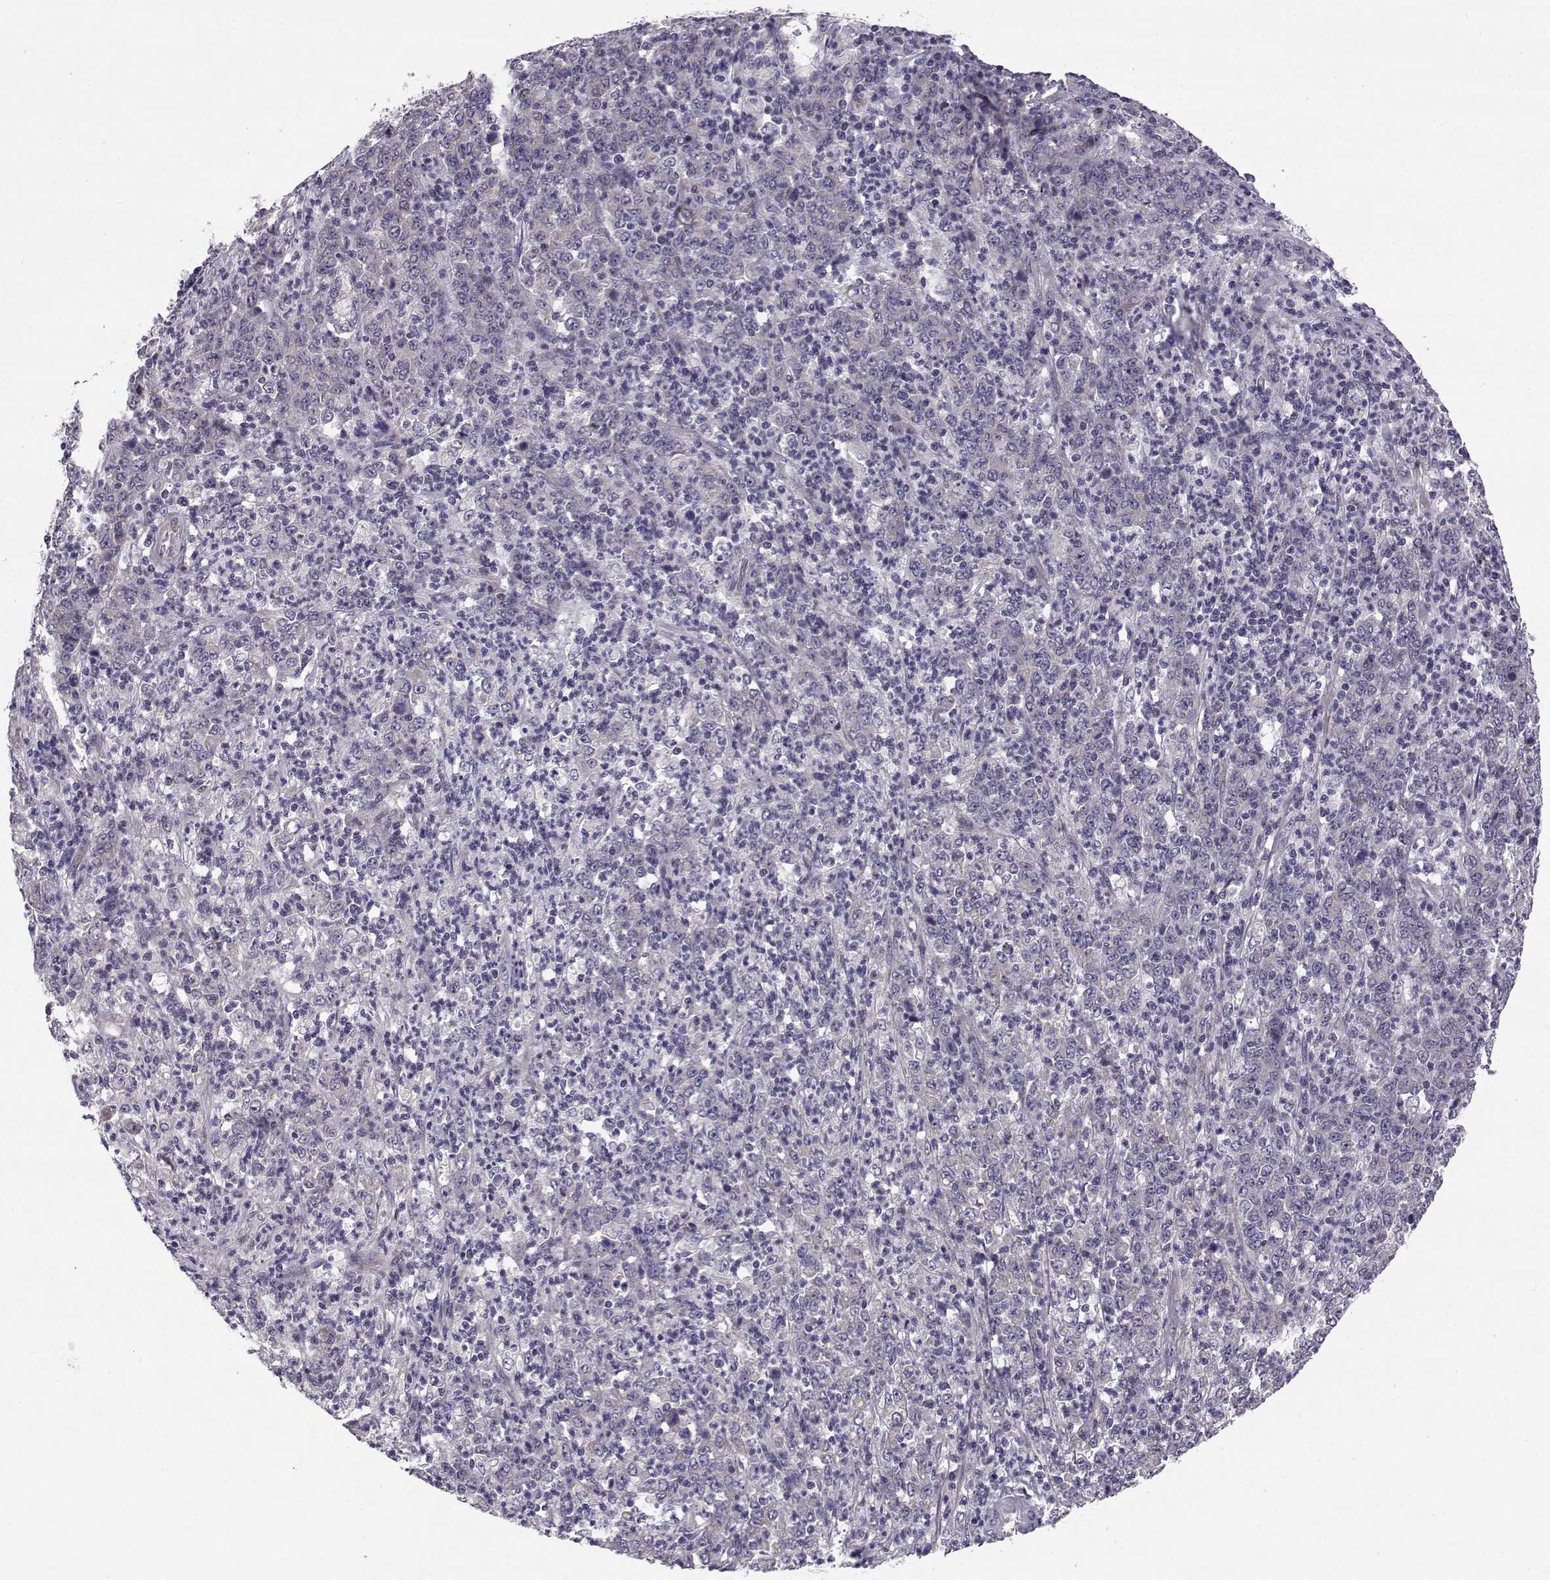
{"staining": {"intensity": "weak", "quantity": "<25%", "location": "cytoplasmic/membranous"}, "tissue": "stomach cancer", "cell_type": "Tumor cells", "image_type": "cancer", "snomed": [{"axis": "morphology", "description": "Adenocarcinoma, NOS"}, {"axis": "topography", "description": "Stomach, lower"}], "caption": "DAB immunohistochemical staining of human stomach cancer demonstrates no significant staining in tumor cells.", "gene": "PEX5L", "patient": {"sex": "female", "age": 71}}